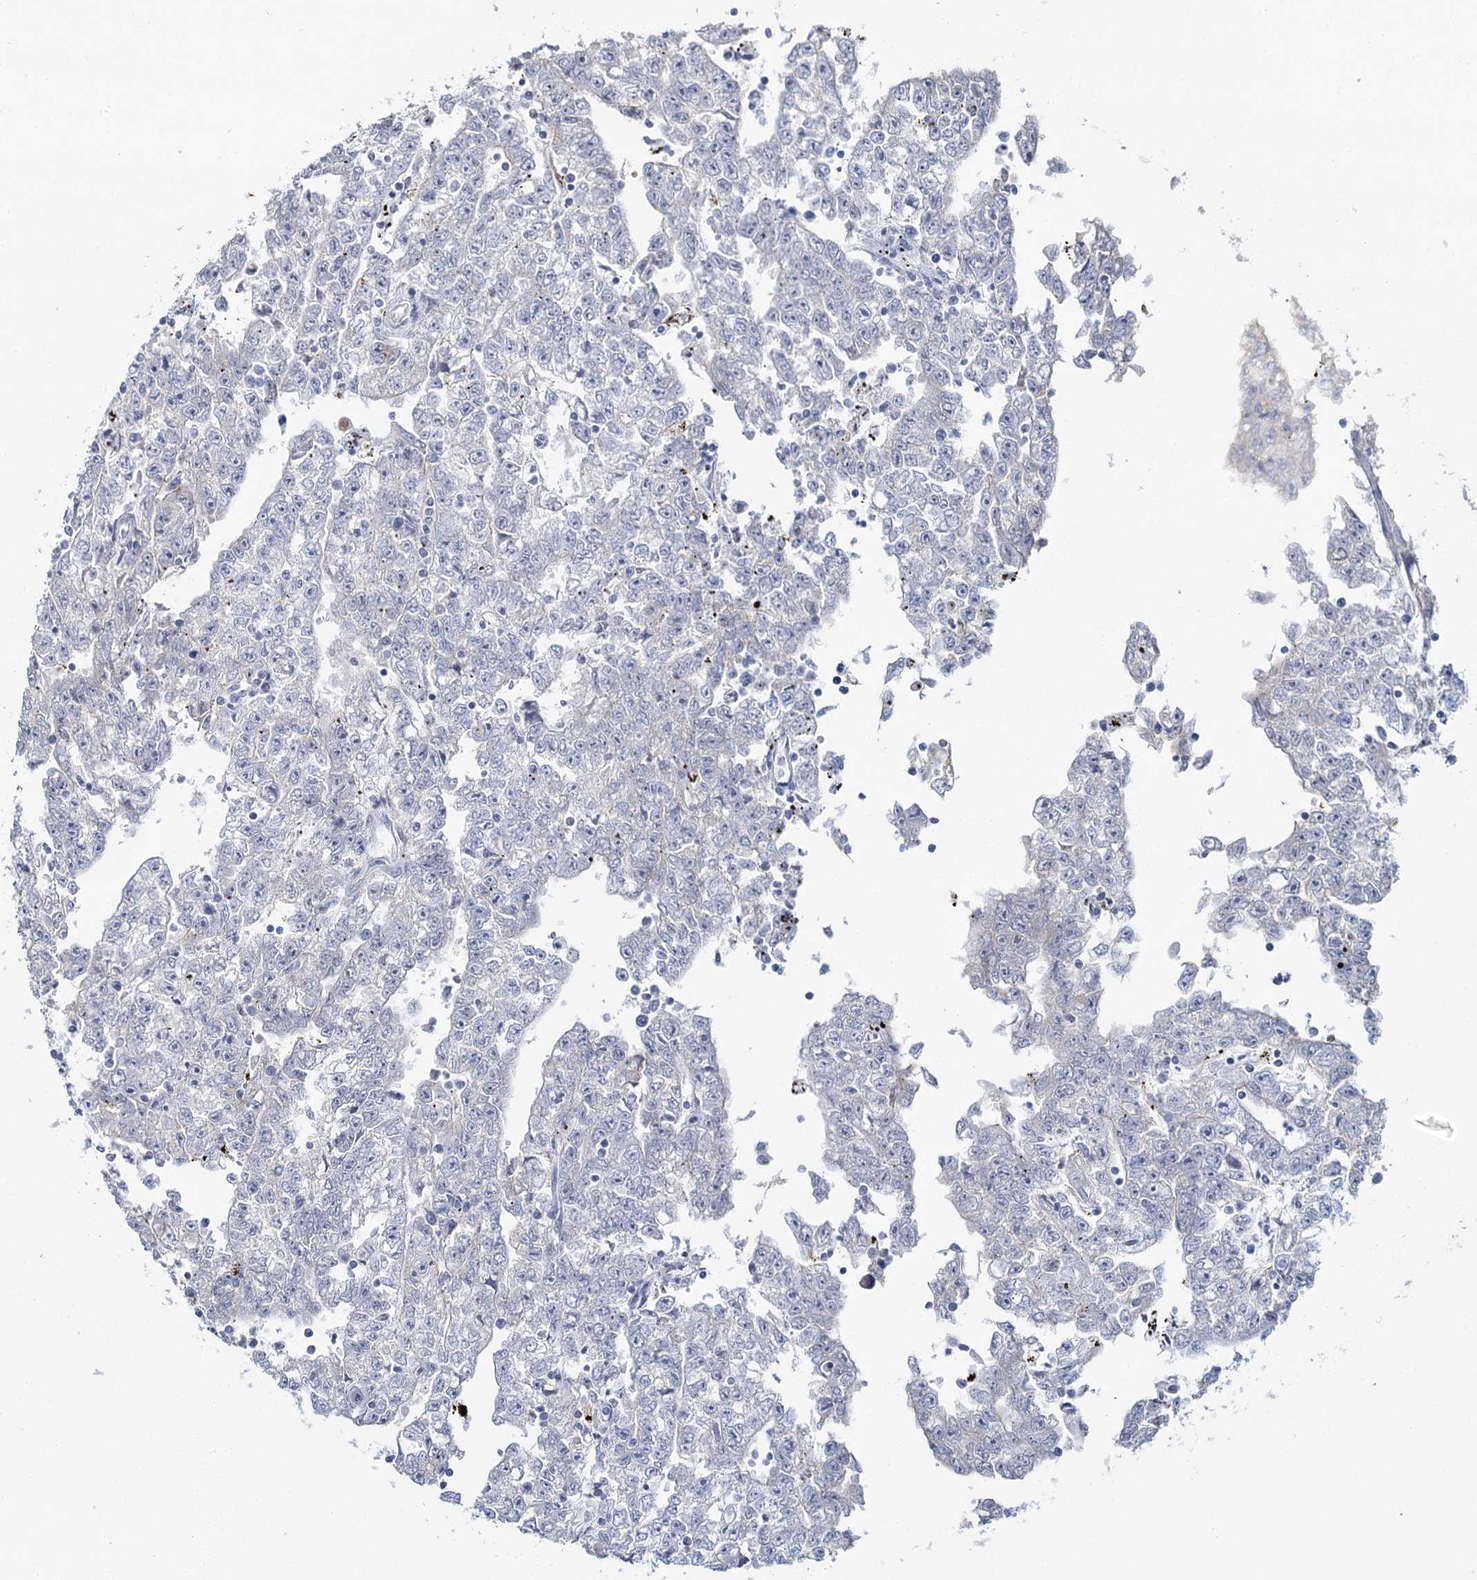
{"staining": {"intensity": "negative", "quantity": "none", "location": "none"}, "tissue": "testis cancer", "cell_type": "Tumor cells", "image_type": "cancer", "snomed": [{"axis": "morphology", "description": "Carcinoma, Embryonal, NOS"}, {"axis": "topography", "description": "Testis"}], "caption": "Tumor cells are negative for protein expression in human embryonal carcinoma (testis).", "gene": "IGSF3", "patient": {"sex": "male", "age": 25}}